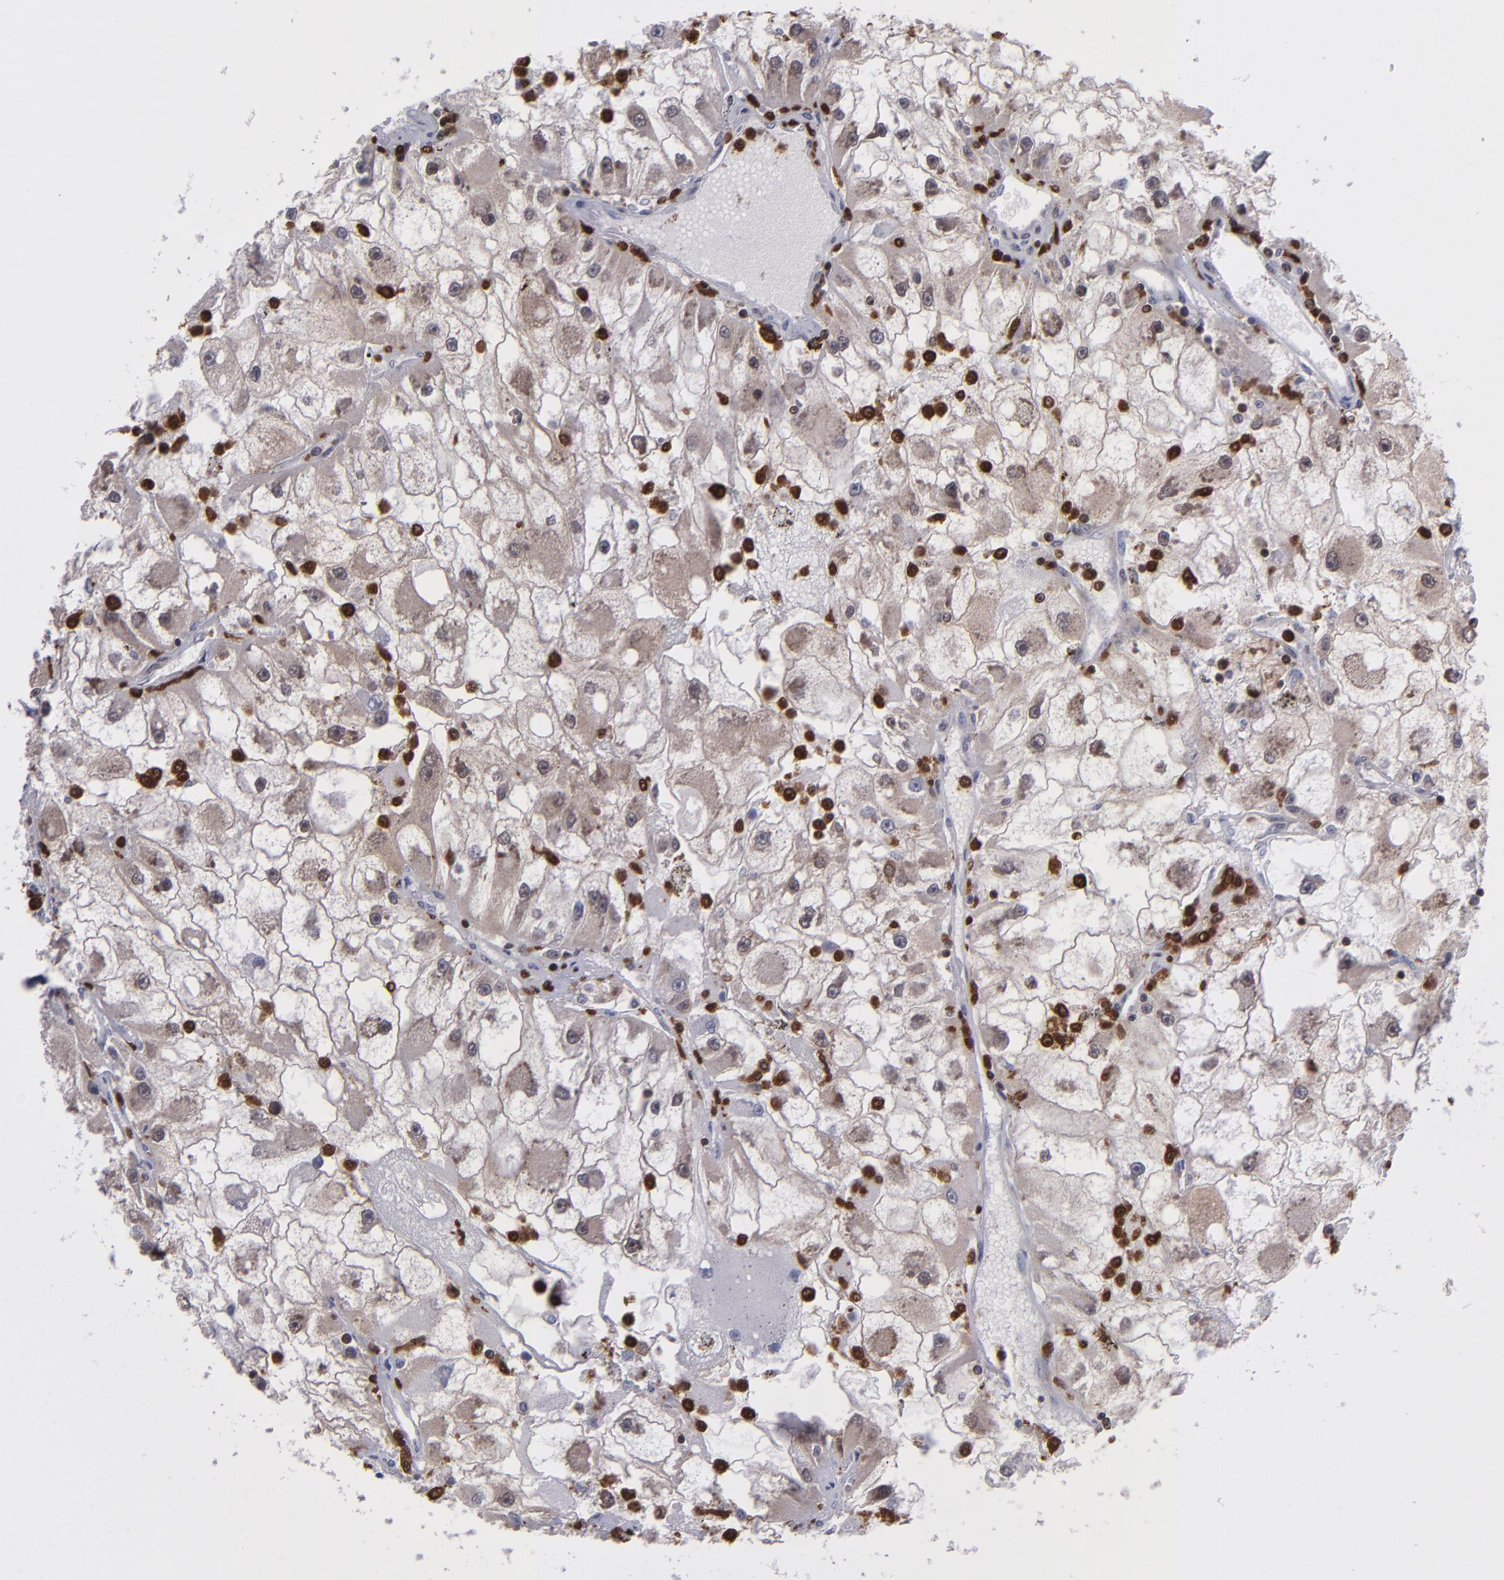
{"staining": {"intensity": "weak", "quantity": "25%-75%", "location": "cytoplasmic/membranous,nuclear"}, "tissue": "renal cancer", "cell_type": "Tumor cells", "image_type": "cancer", "snomed": [{"axis": "morphology", "description": "Adenocarcinoma, NOS"}, {"axis": "topography", "description": "Kidney"}], "caption": "Protein expression by immunohistochemistry (IHC) displays weak cytoplasmic/membranous and nuclear staining in about 25%-75% of tumor cells in adenocarcinoma (renal).", "gene": "GRB2", "patient": {"sex": "female", "age": 73}}